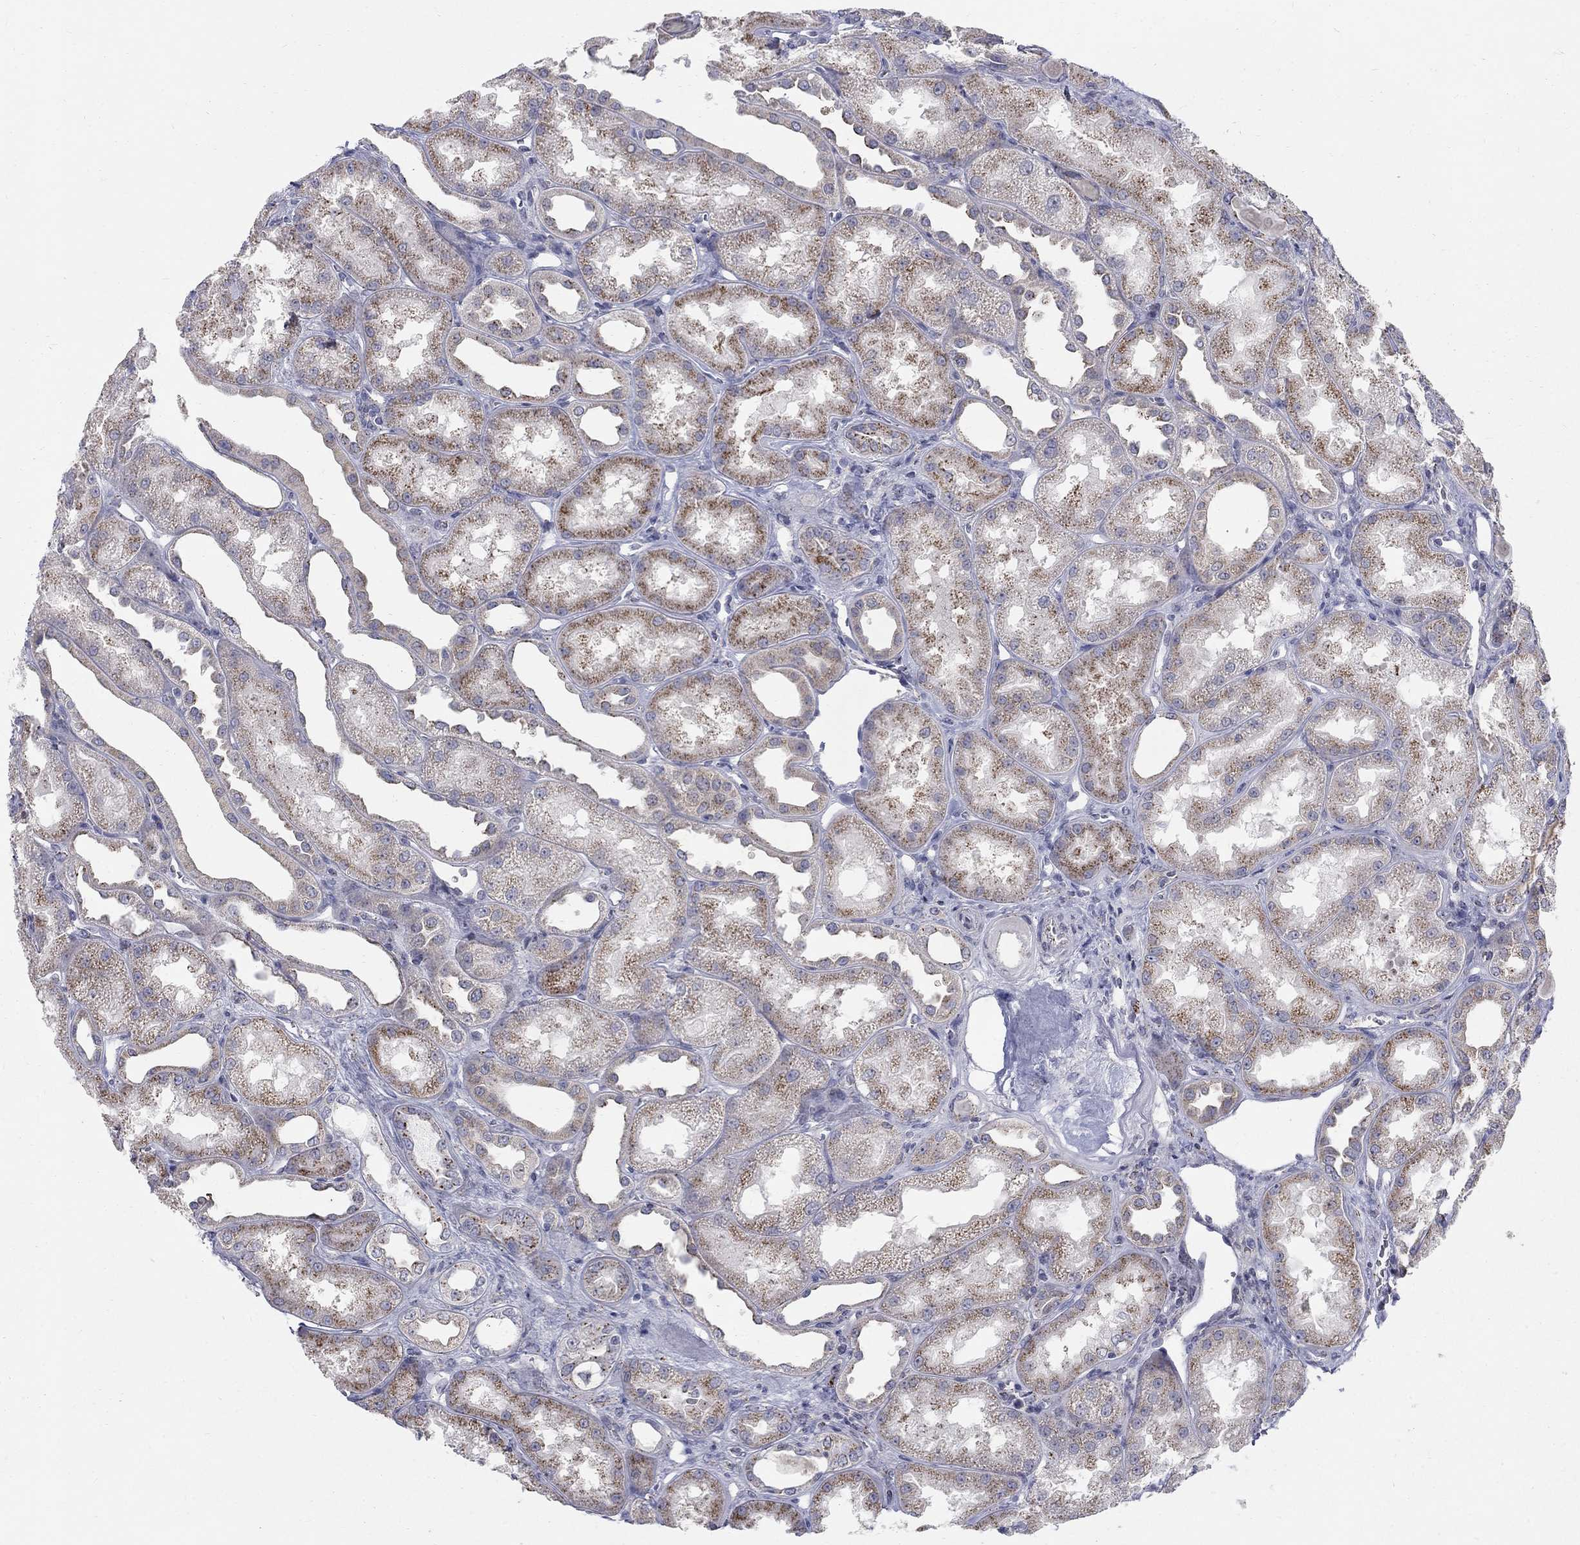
{"staining": {"intensity": "negative", "quantity": "none", "location": "none"}, "tissue": "kidney", "cell_type": "Cells in glomeruli", "image_type": "normal", "snomed": [{"axis": "morphology", "description": "Normal tissue, NOS"}, {"axis": "topography", "description": "Kidney"}], "caption": "The histopathology image reveals no staining of cells in glomeruli in unremarkable kidney. The staining was performed using DAB (3,3'-diaminobenzidine) to visualize the protein expression in brown, while the nuclei were stained in blue with hematoxylin (Magnification: 20x).", "gene": "PANK3", "patient": {"sex": "male", "age": 61}}